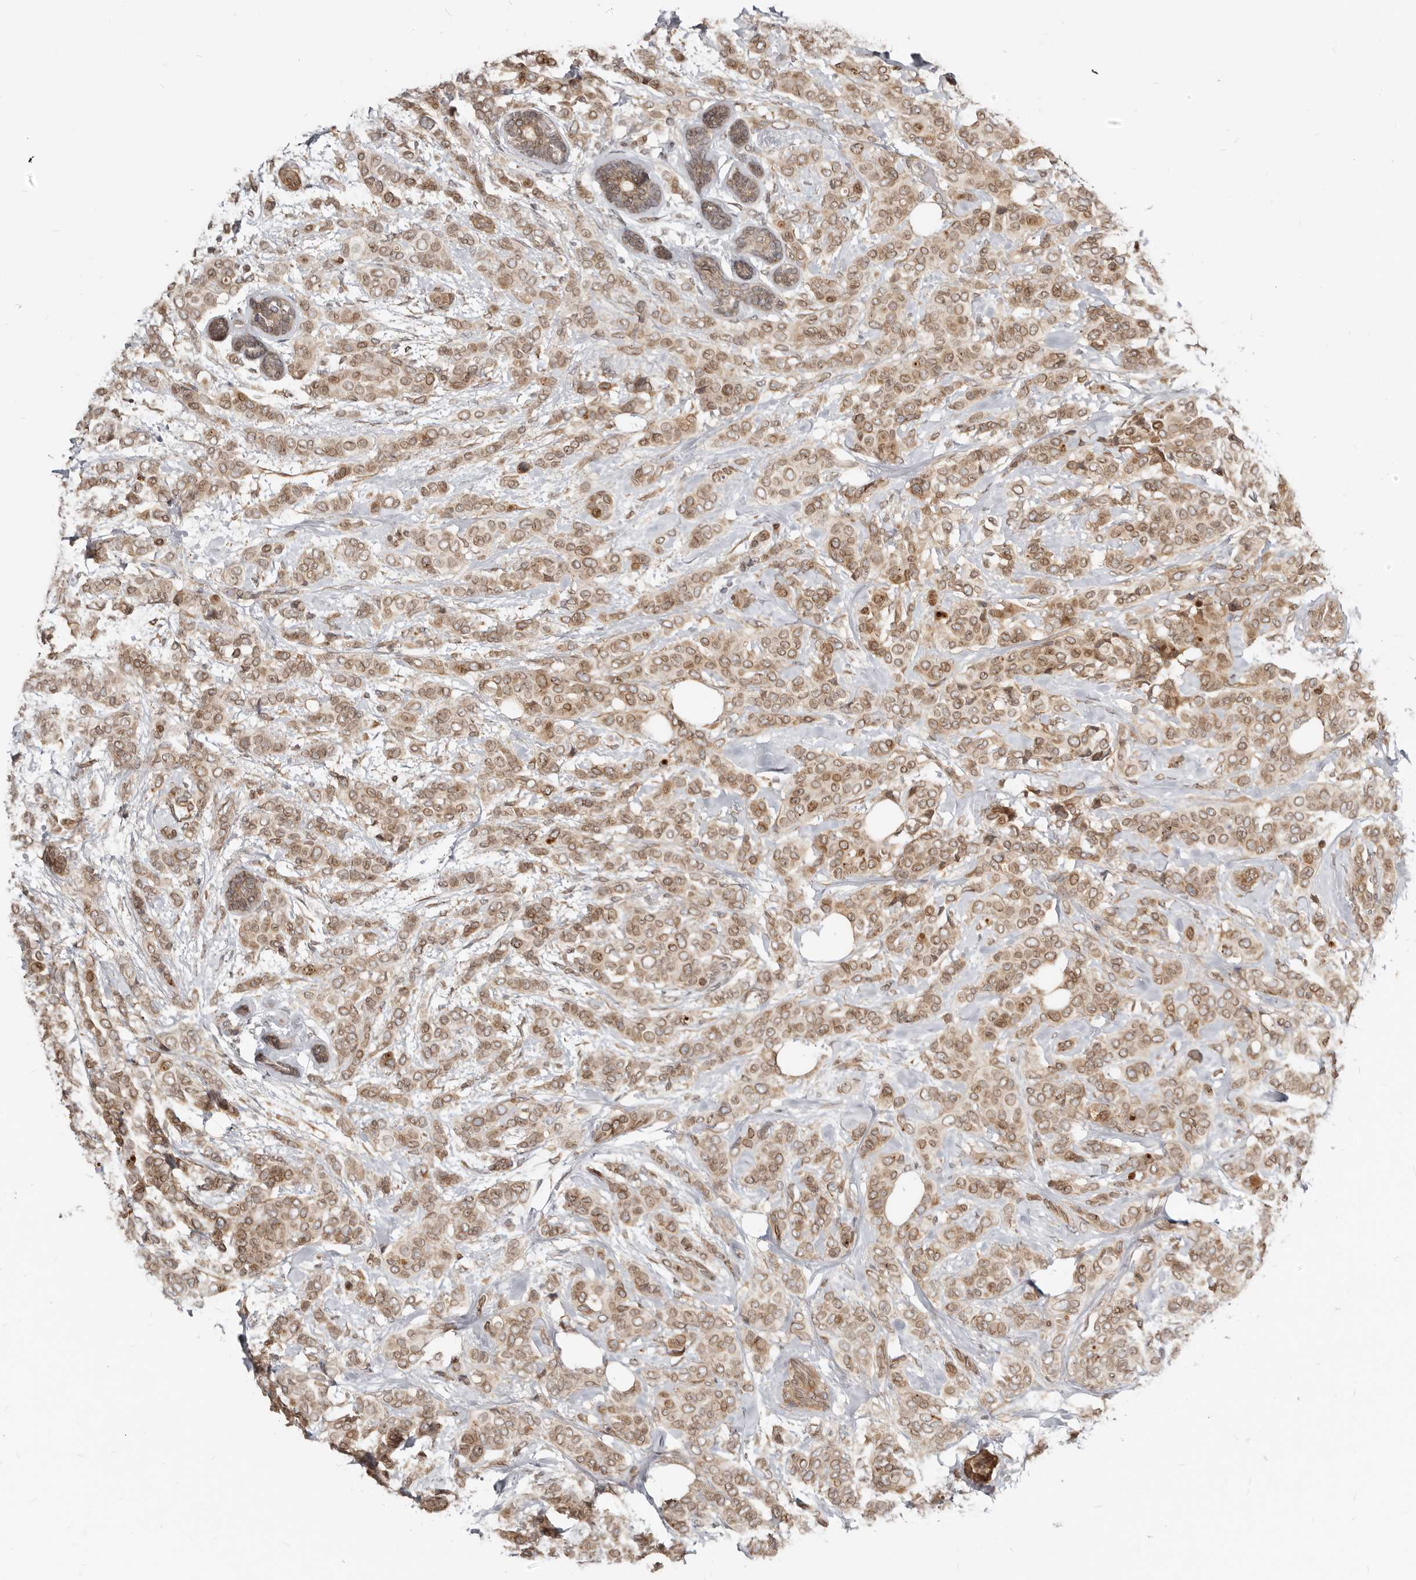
{"staining": {"intensity": "moderate", "quantity": ">75%", "location": "cytoplasmic/membranous,nuclear"}, "tissue": "breast cancer", "cell_type": "Tumor cells", "image_type": "cancer", "snomed": [{"axis": "morphology", "description": "Lobular carcinoma"}, {"axis": "topography", "description": "Breast"}], "caption": "Breast cancer stained with a protein marker reveals moderate staining in tumor cells.", "gene": "NUP153", "patient": {"sex": "female", "age": 51}}